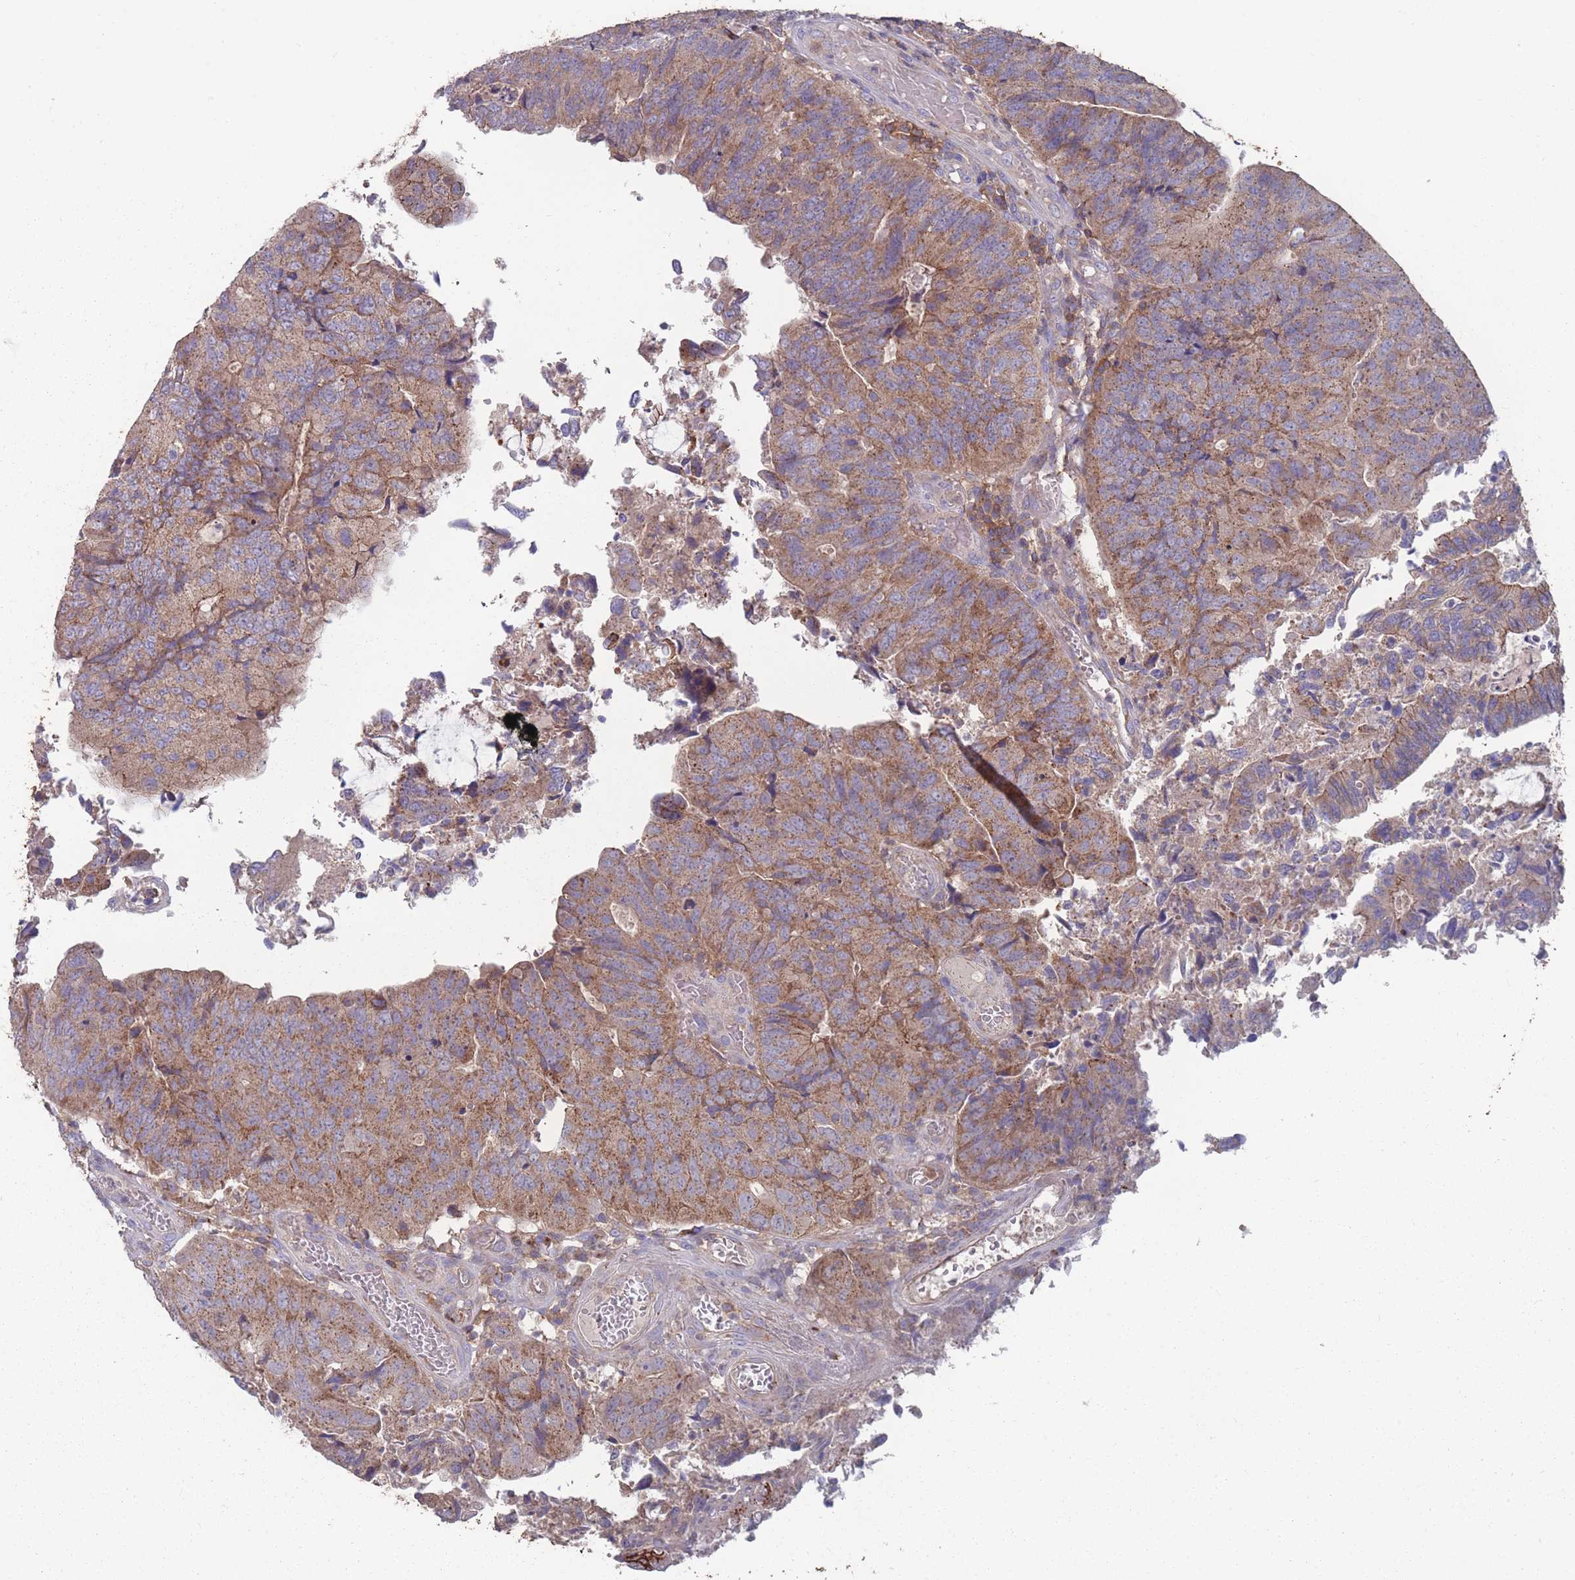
{"staining": {"intensity": "moderate", "quantity": ">75%", "location": "cytoplasmic/membranous"}, "tissue": "colorectal cancer", "cell_type": "Tumor cells", "image_type": "cancer", "snomed": [{"axis": "morphology", "description": "Adenocarcinoma, NOS"}, {"axis": "topography", "description": "Colon"}], "caption": "Colorectal cancer stained with a protein marker shows moderate staining in tumor cells.", "gene": "CD33", "patient": {"sex": "female", "age": 67}}